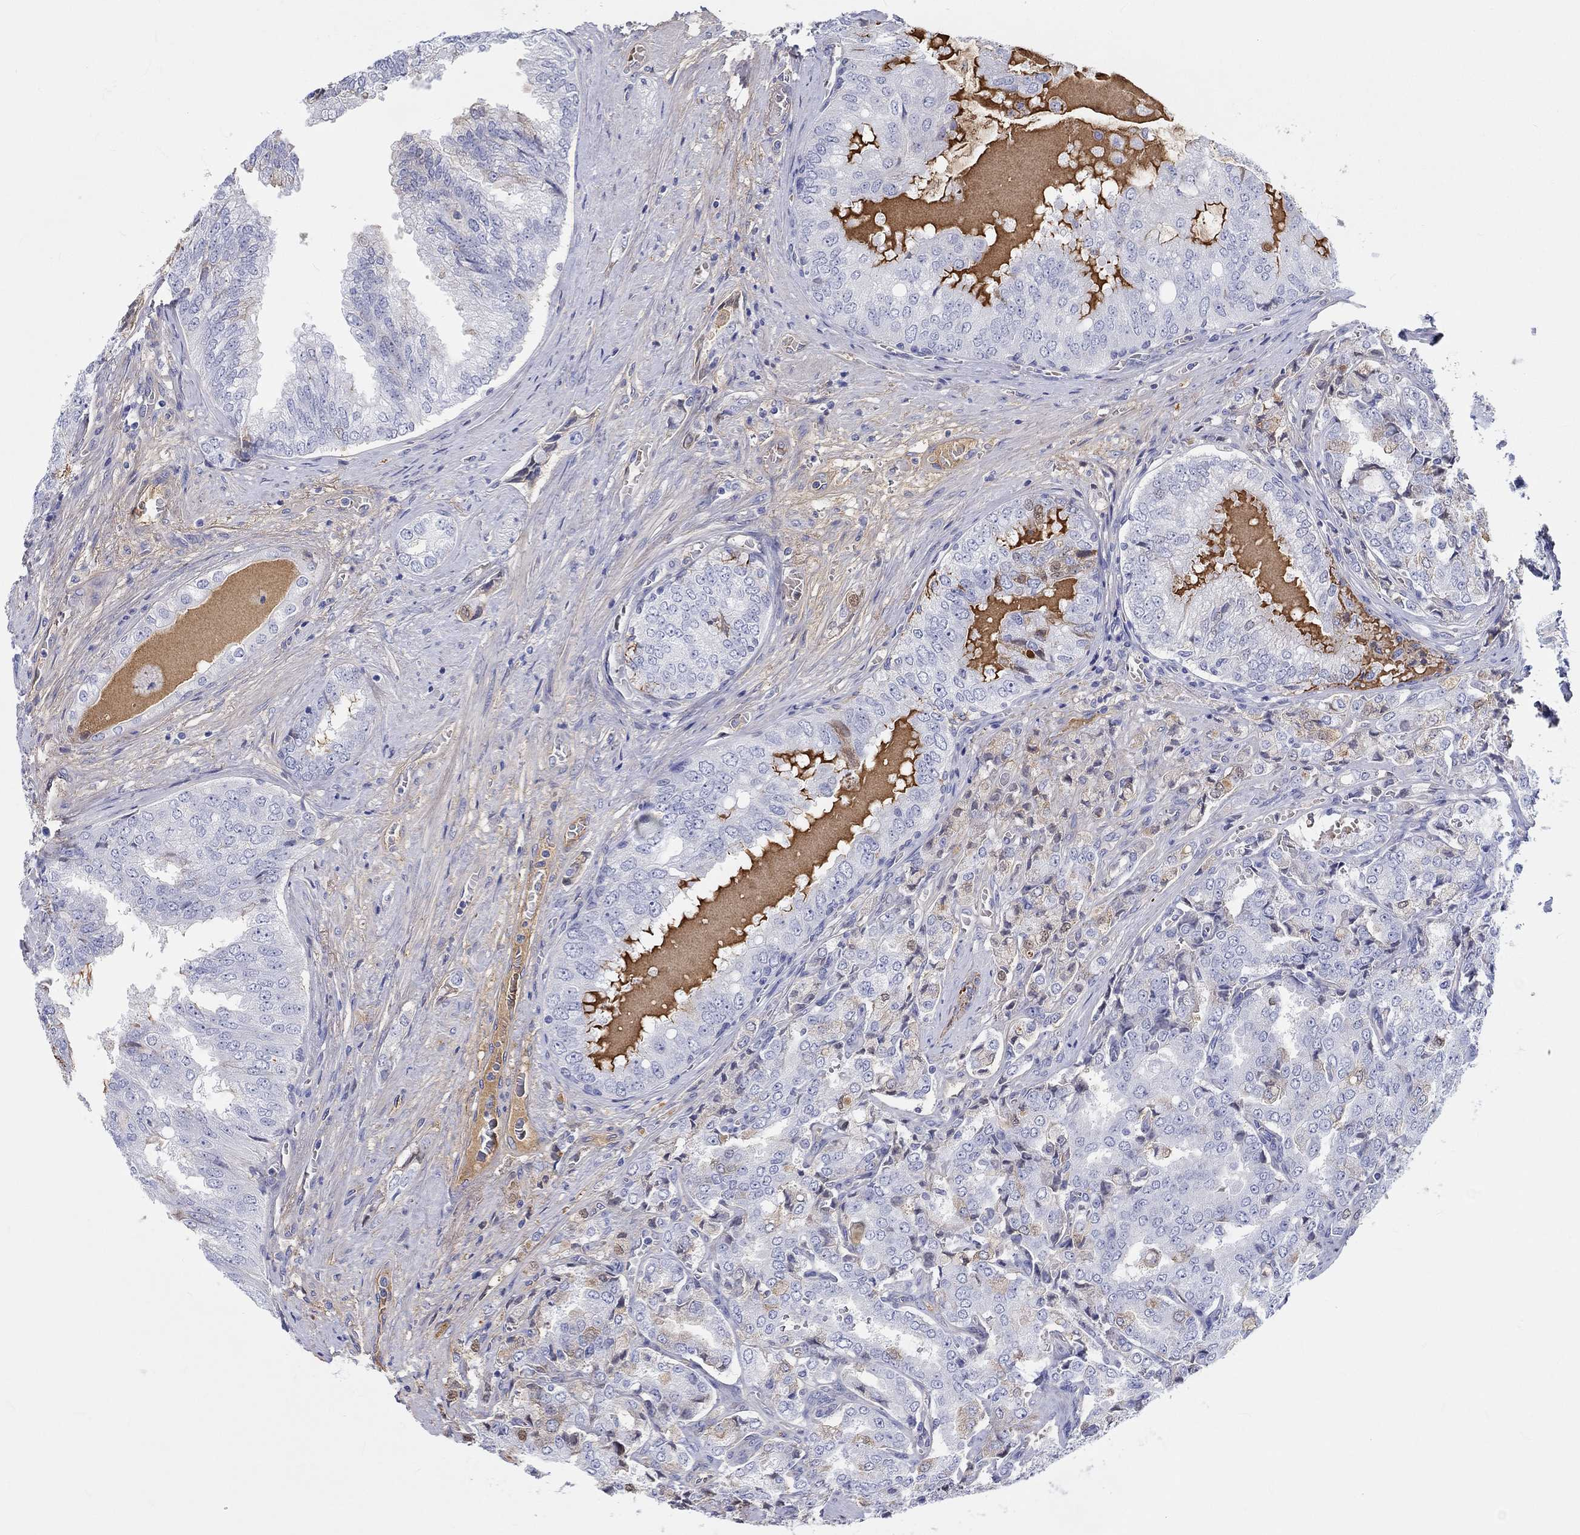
{"staining": {"intensity": "negative", "quantity": "none", "location": "none"}, "tissue": "prostate cancer", "cell_type": "Tumor cells", "image_type": "cancer", "snomed": [{"axis": "morphology", "description": "Adenocarcinoma, NOS"}, {"axis": "topography", "description": "Prostate"}], "caption": "Immunohistochemical staining of human prostate cancer exhibits no significant expression in tumor cells.", "gene": "CDY2B", "patient": {"sex": "male", "age": 65}}